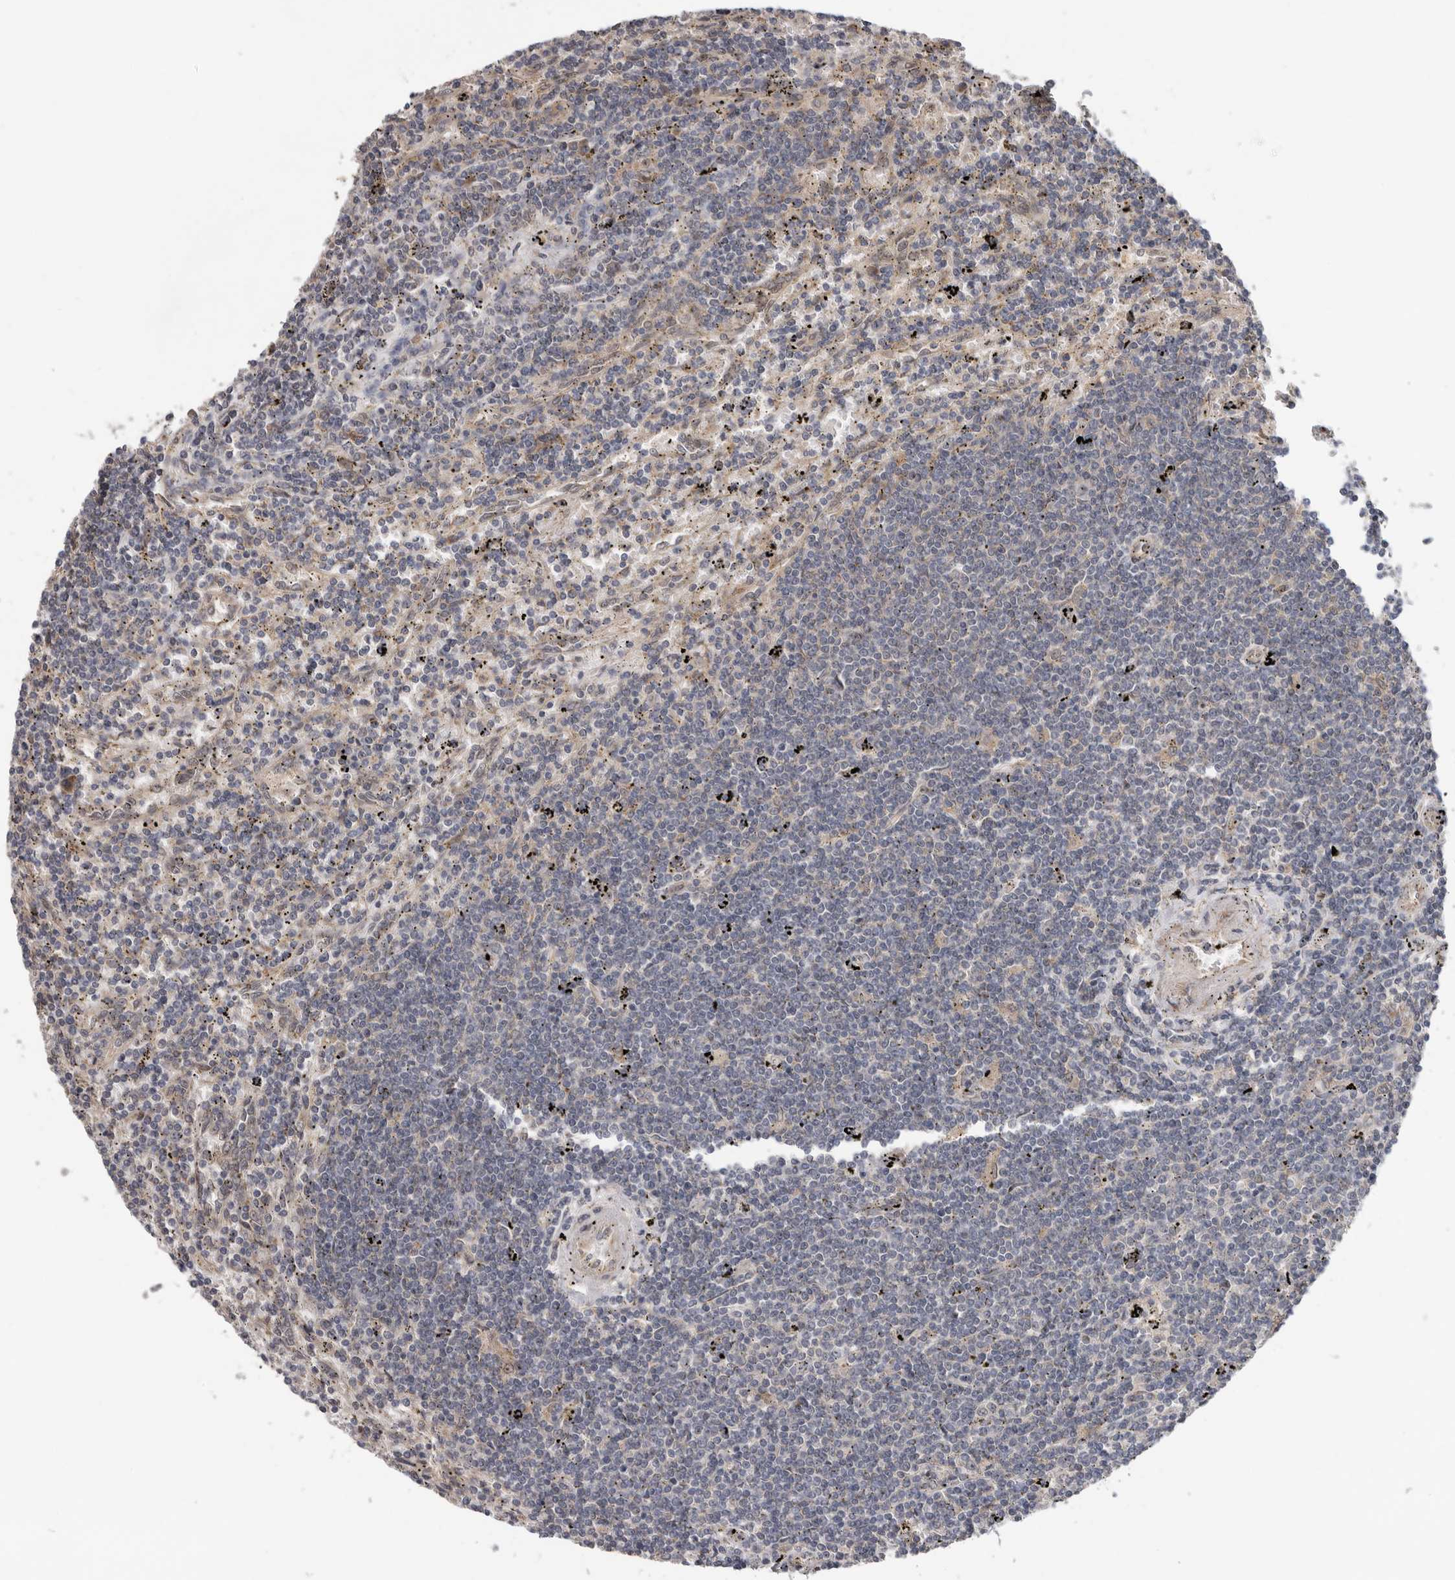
{"staining": {"intensity": "negative", "quantity": "none", "location": "none"}, "tissue": "lymphoma", "cell_type": "Tumor cells", "image_type": "cancer", "snomed": [{"axis": "morphology", "description": "Malignant lymphoma, non-Hodgkin's type, Low grade"}, {"axis": "topography", "description": "Spleen"}], "caption": "Immunohistochemical staining of human low-grade malignant lymphoma, non-Hodgkin's type reveals no significant expression in tumor cells.", "gene": "HINT3", "patient": {"sex": "male", "age": 76}}